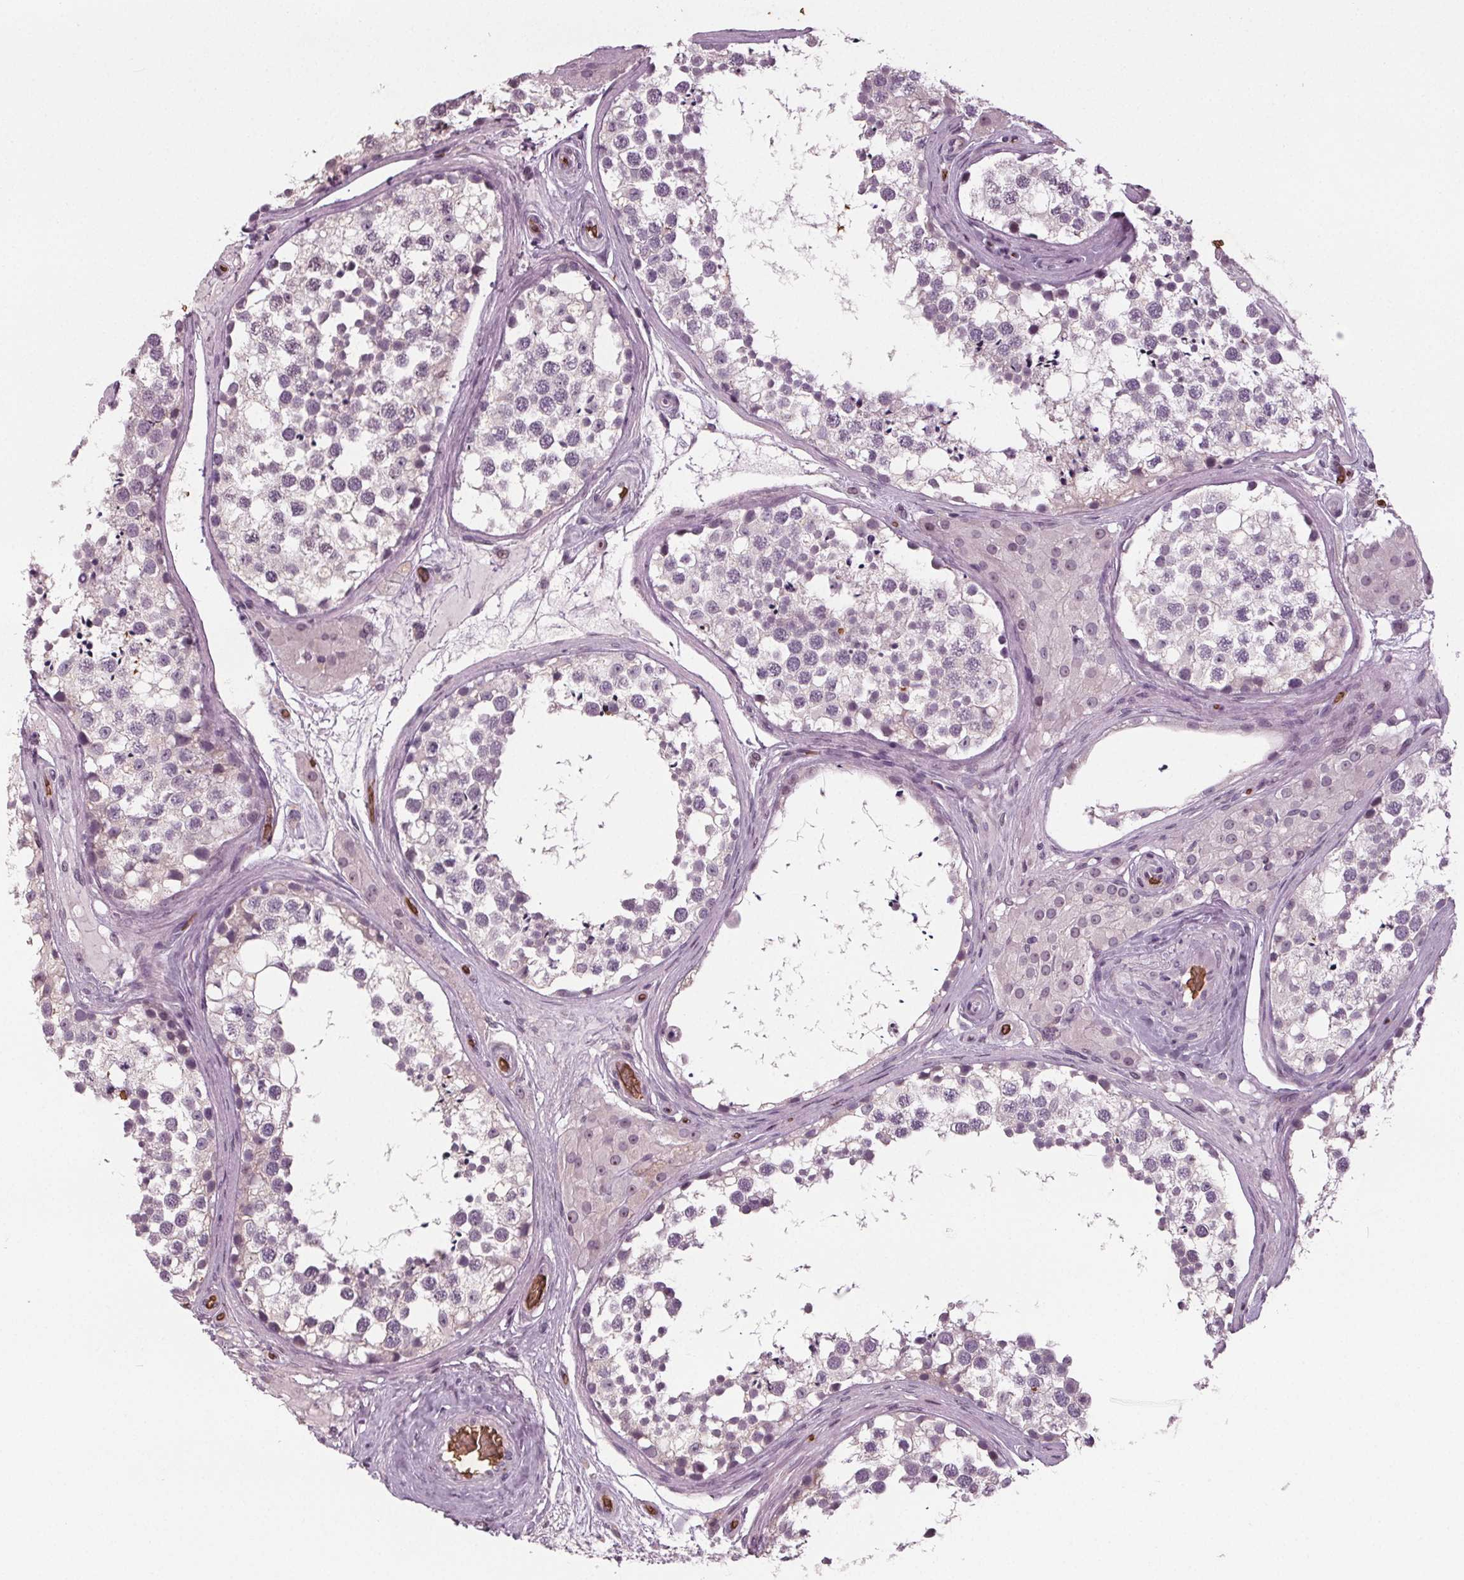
{"staining": {"intensity": "negative", "quantity": "none", "location": "none"}, "tissue": "testis", "cell_type": "Cells in seminiferous ducts", "image_type": "normal", "snomed": [{"axis": "morphology", "description": "Normal tissue, NOS"}, {"axis": "morphology", "description": "Seminoma, NOS"}, {"axis": "topography", "description": "Testis"}], "caption": "This is an immunohistochemistry (IHC) micrograph of normal testis. There is no expression in cells in seminiferous ducts.", "gene": "SLC4A1", "patient": {"sex": "male", "age": 65}}